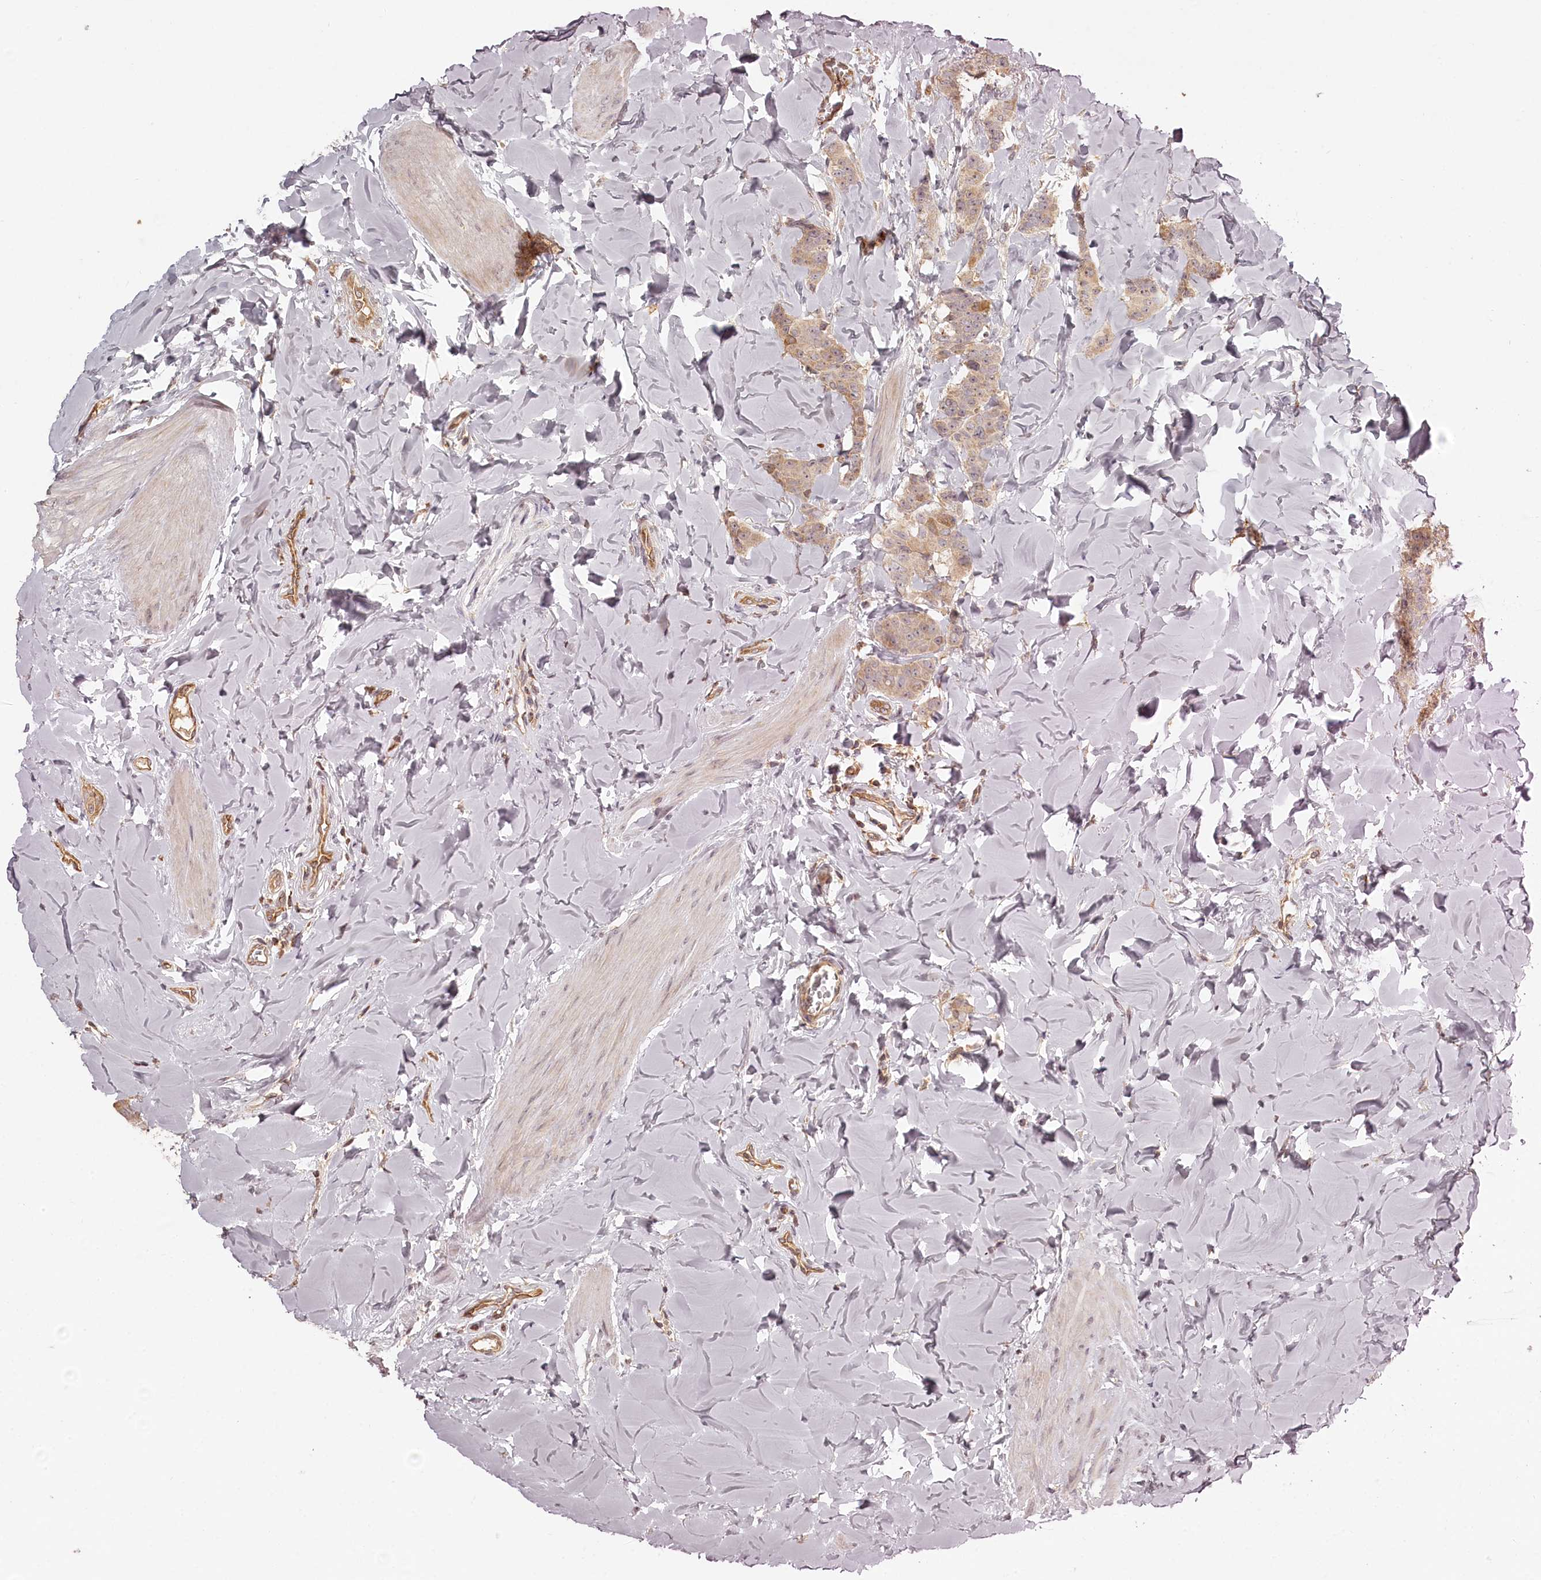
{"staining": {"intensity": "weak", "quantity": ">75%", "location": "cytoplasmic/membranous"}, "tissue": "breast cancer", "cell_type": "Tumor cells", "image_type": "cancer", "snomed": [{"axis": "morphology", "description": "Duct carcinoma"}, {"axis": "topography", "description": "Breast"}], "caption": "A brown stain highlights weak cytoplasmic/membranous staining of a protein in breast cancer tumor cells.", "gene": "TMIE", "patient": {"sex": "female", "age": 40}}